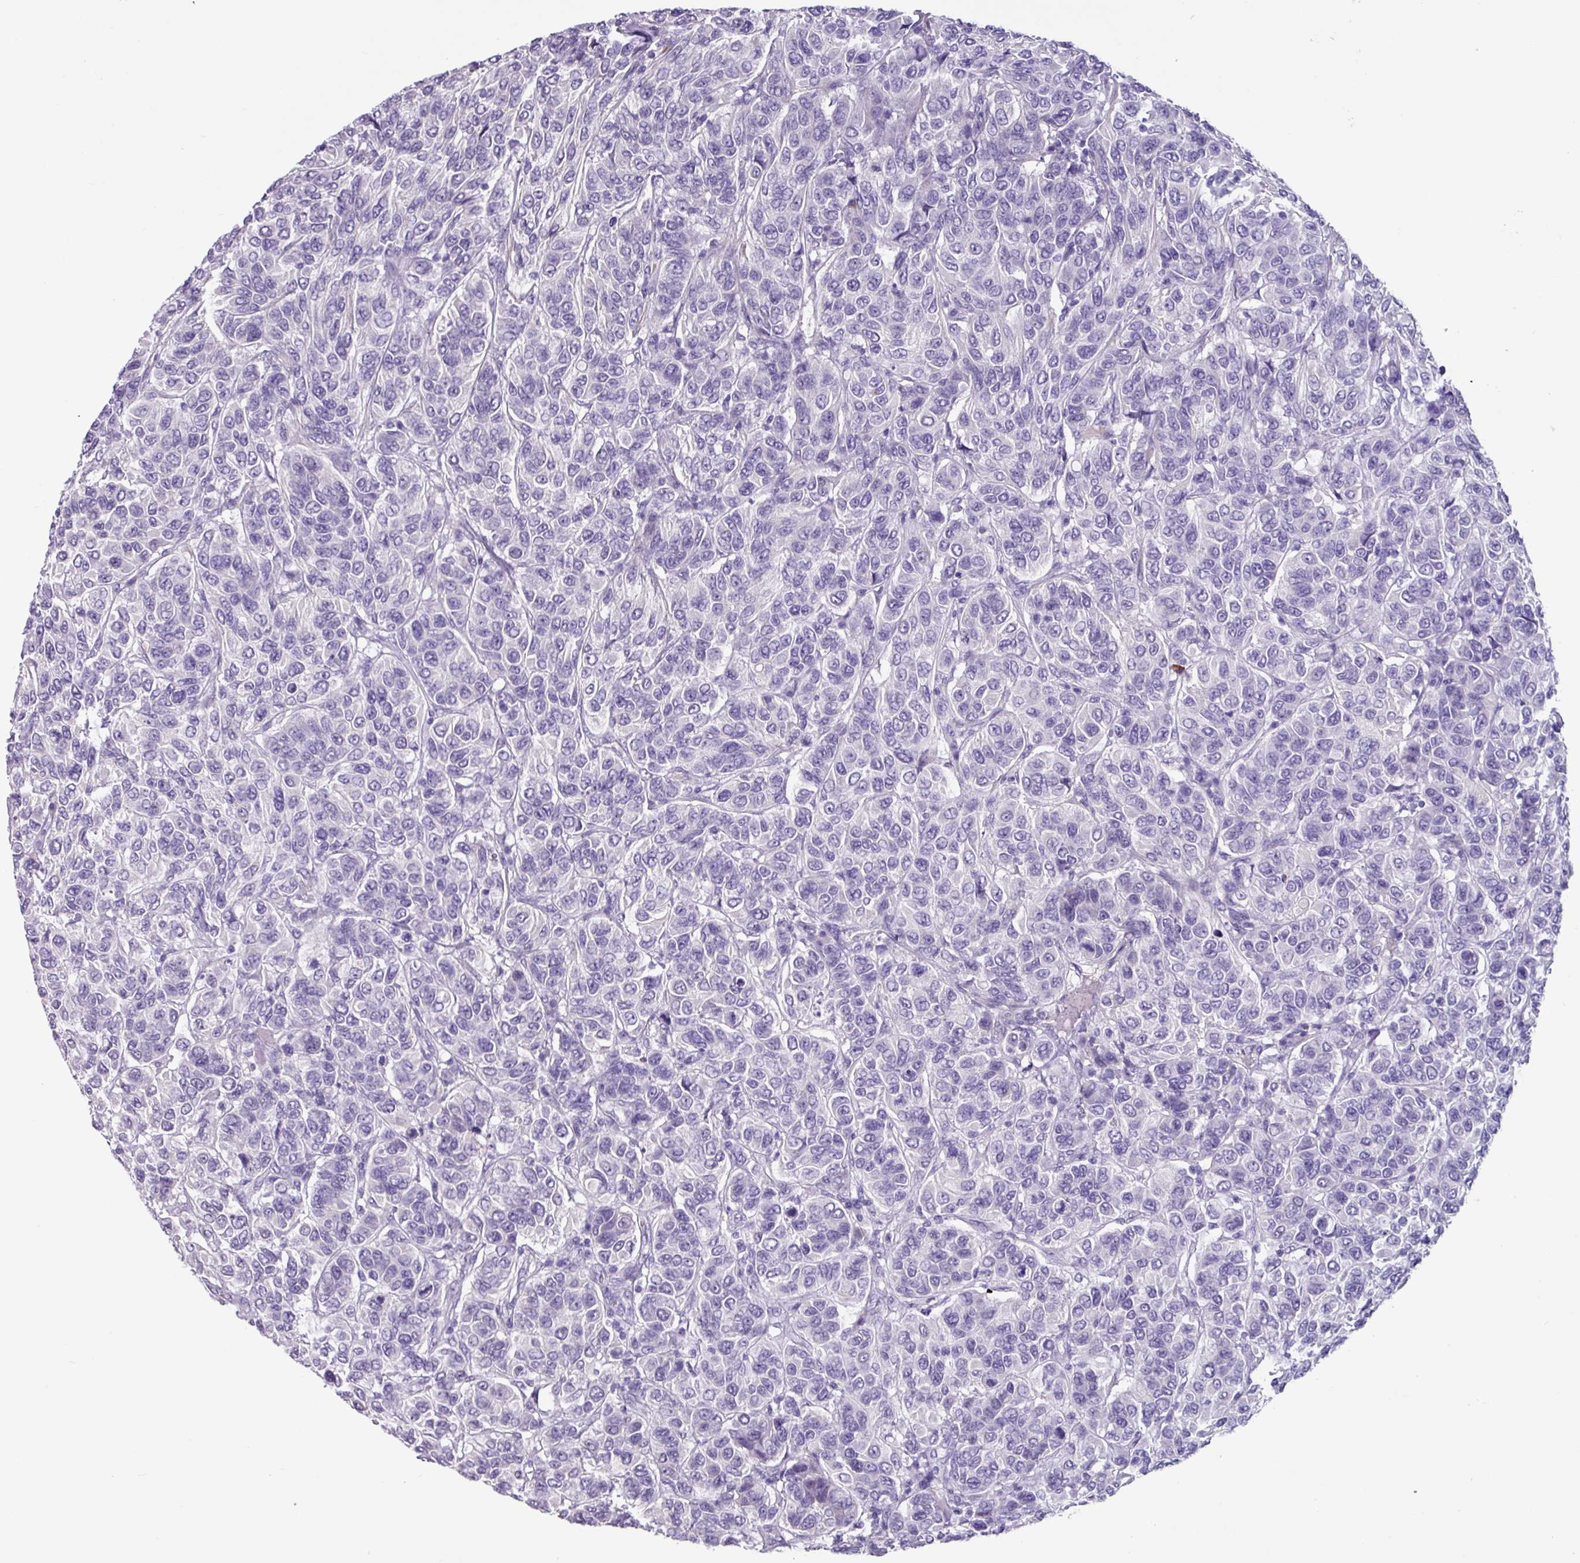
{"staining": {"intensity": "negative", "quantity": "none", "location": "none"}, "tissue": "breast cancer", "cell_type": "Tumor cells", "image_type": "cancer", "snomed": [{"axis": "morphology", "description": "Duct carcinoma"}, {"axis": "topography", "description": "Breast"}], "caption": "Histopathology image shows no protein positivity in tumor cells of invasive ductal carcinoma (breast) tissue.", "gene": "OTX1", "patient": {"sex": "female", "age": 55}}